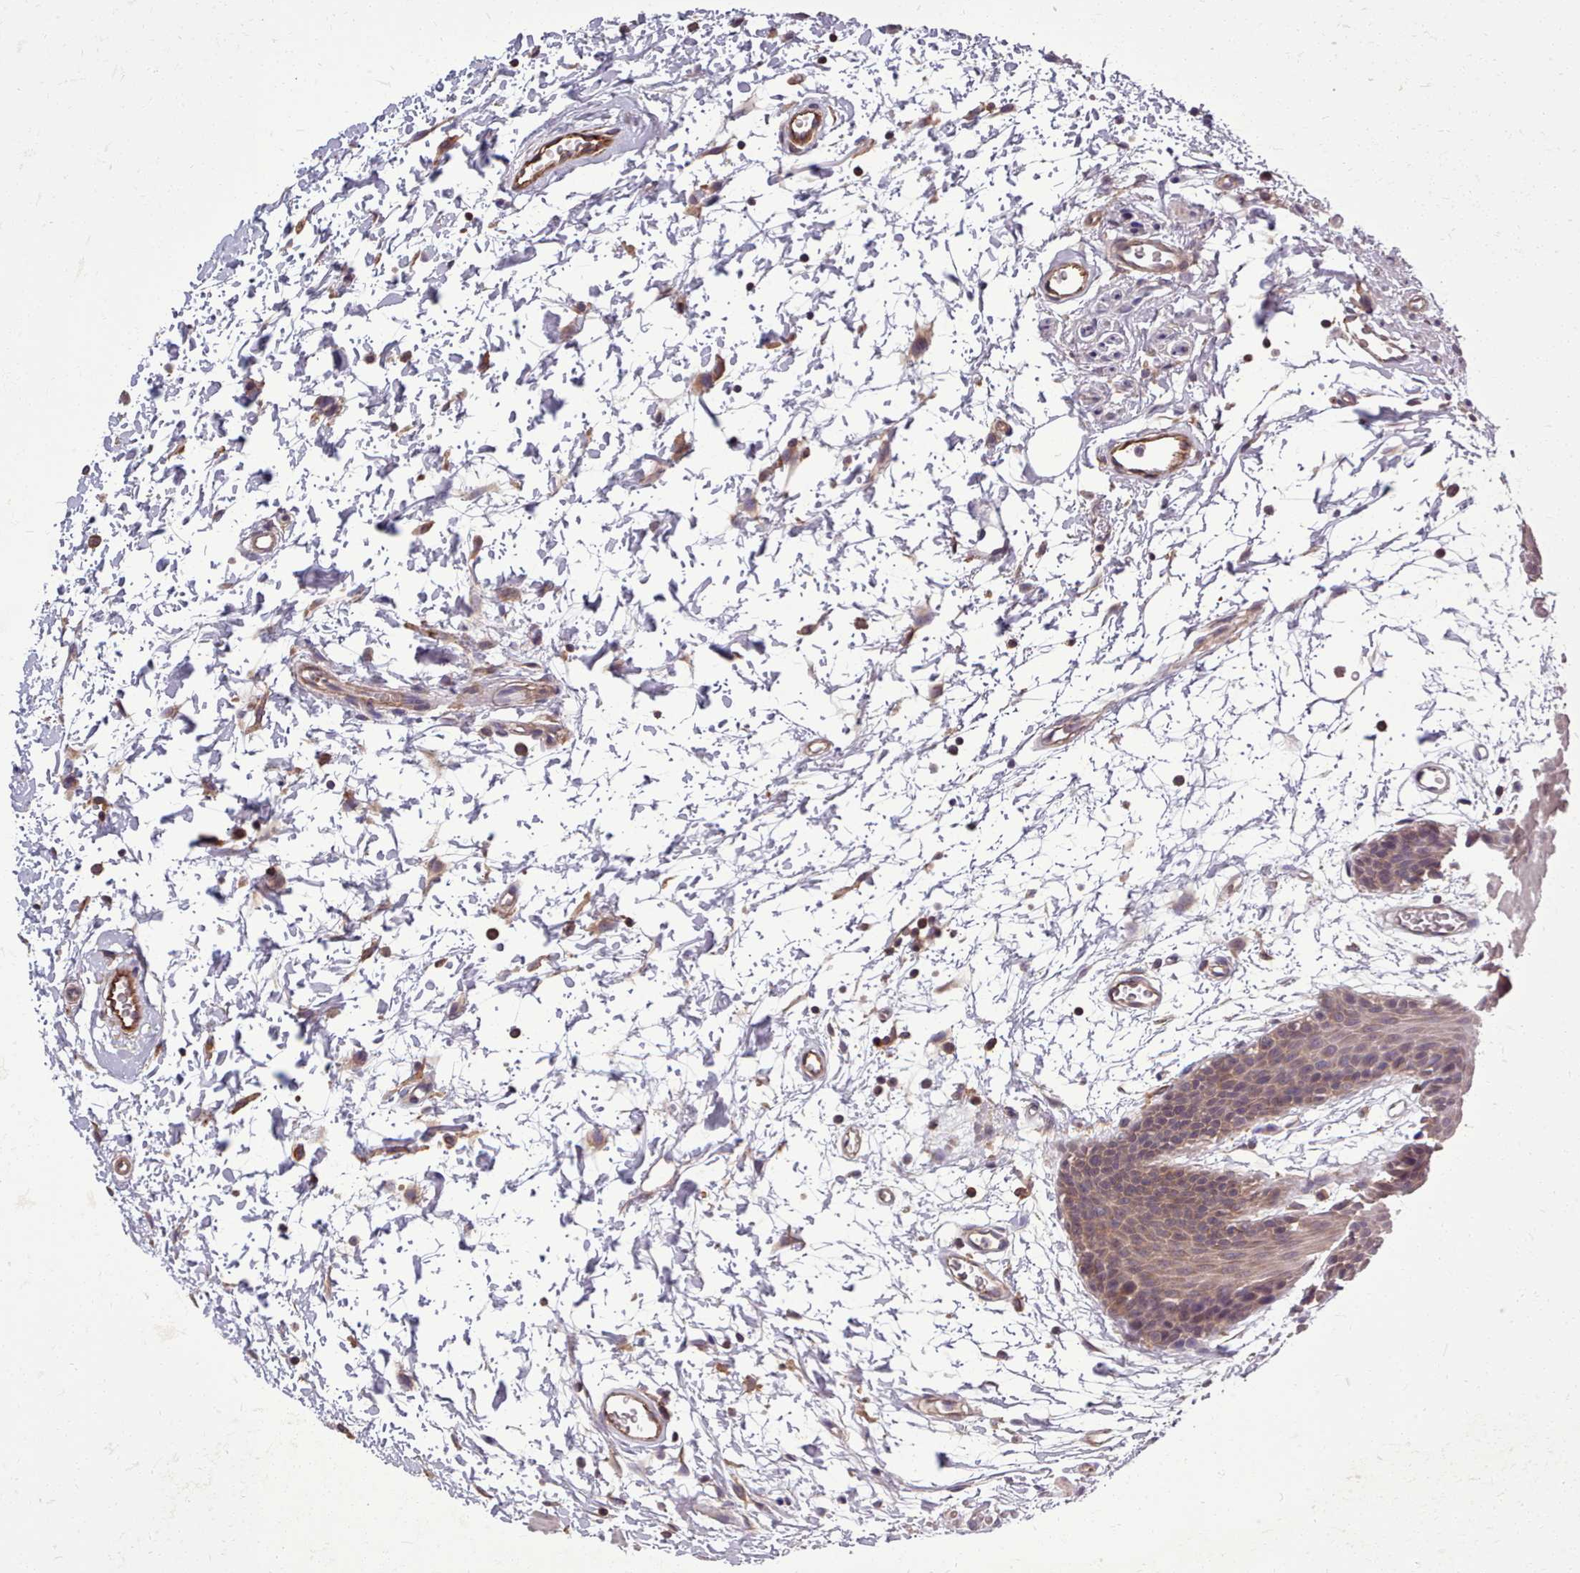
{"staining": {"intensity": "weak", "quantity": ">75%", "location": "cytoplasmic/membranous"}, "tissue": "oral mucosa", "cell_type": "Squamous epithelial cells", "image_type": "normal", "snomed": [{"axis": "morphology", "description": "Normal tissue, NOS"}, {"axis": "topography", "description": "Skeletal muscle"}, {"axis": "topography", "description": "Oral tissue"}, {"axis": "topography", "description": "Salivary gland"}, {"axis": "topography", "description": "Peripheral nerve tissue"}], "caption": "Immunohistochemical staining of normal oral mucosa demonstrates weak cytoplasmic/membranous protein staining in approximately >75% of squamous epithelial cells. (Stains: DAB in brown, nuclei in blue, Microscopy: brightfield microscopy at high magnification).", "gene": "STUB1", "patient": {"sex": "male", "age": 54}}